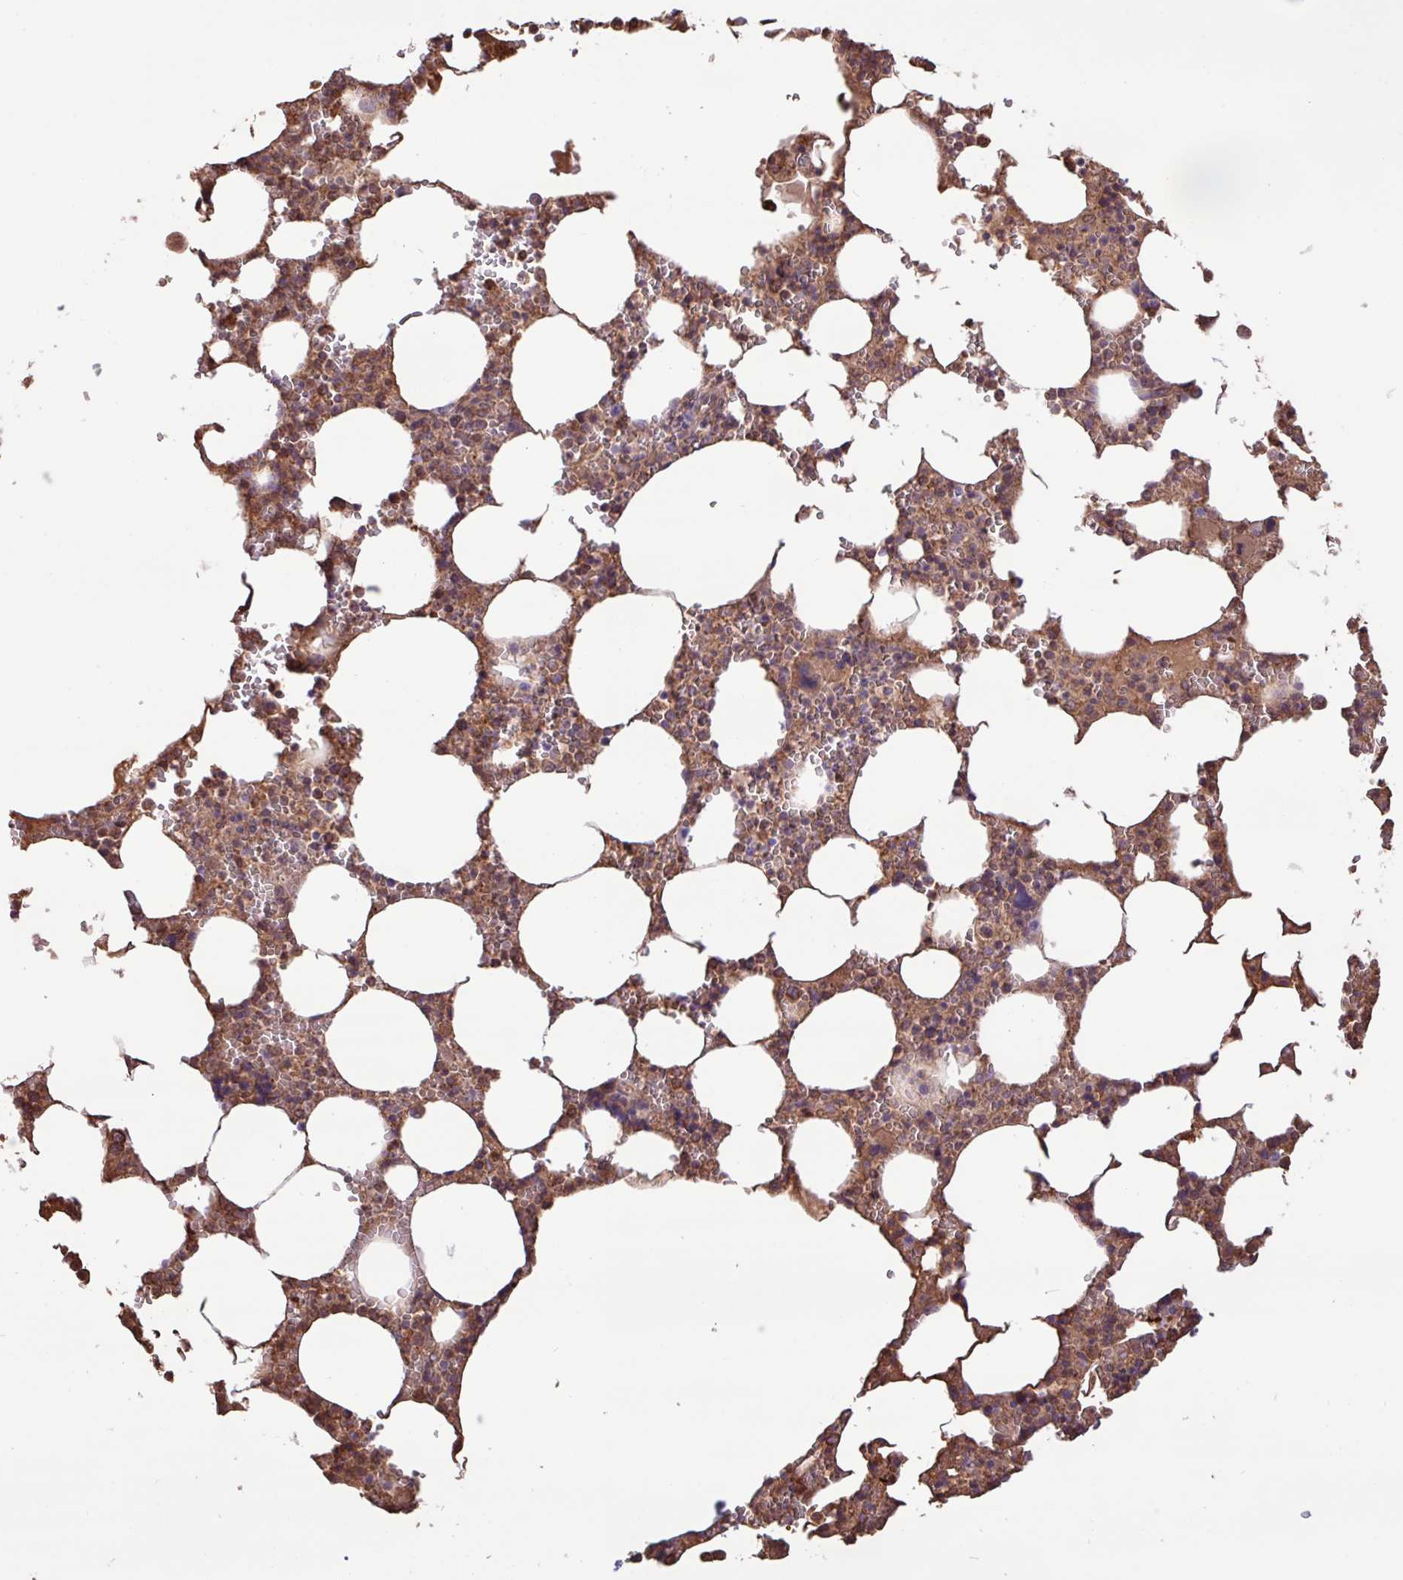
{"staining": {"intensity": "moderate", "quantity": ">75%", "location": "cytoplasmic/membranous,nuclear"}, "tissue": "bone marrow", "cell_type": "Hematopoietic cells", "image_type": "normal", "snomed": [{"axis": "morphology", "description": "Normal tissue, NOS"}, {"axis": "topography", "description": "Bone marrow"}], "caption": "High-magnification brightfield microscopy of normal bone marrow stained with DAB (brown) and counterstained with hematoxylin (blue). hematopoietic cells exhibit moderate cytoplasmic/membranous,nuclear positivity is identified in about>75% of cells. (brown staining indicates protein expression, while blue staining denotes nuclei).", "gene": "CHST11", "patient": {"sex": "male", "age": 64}}